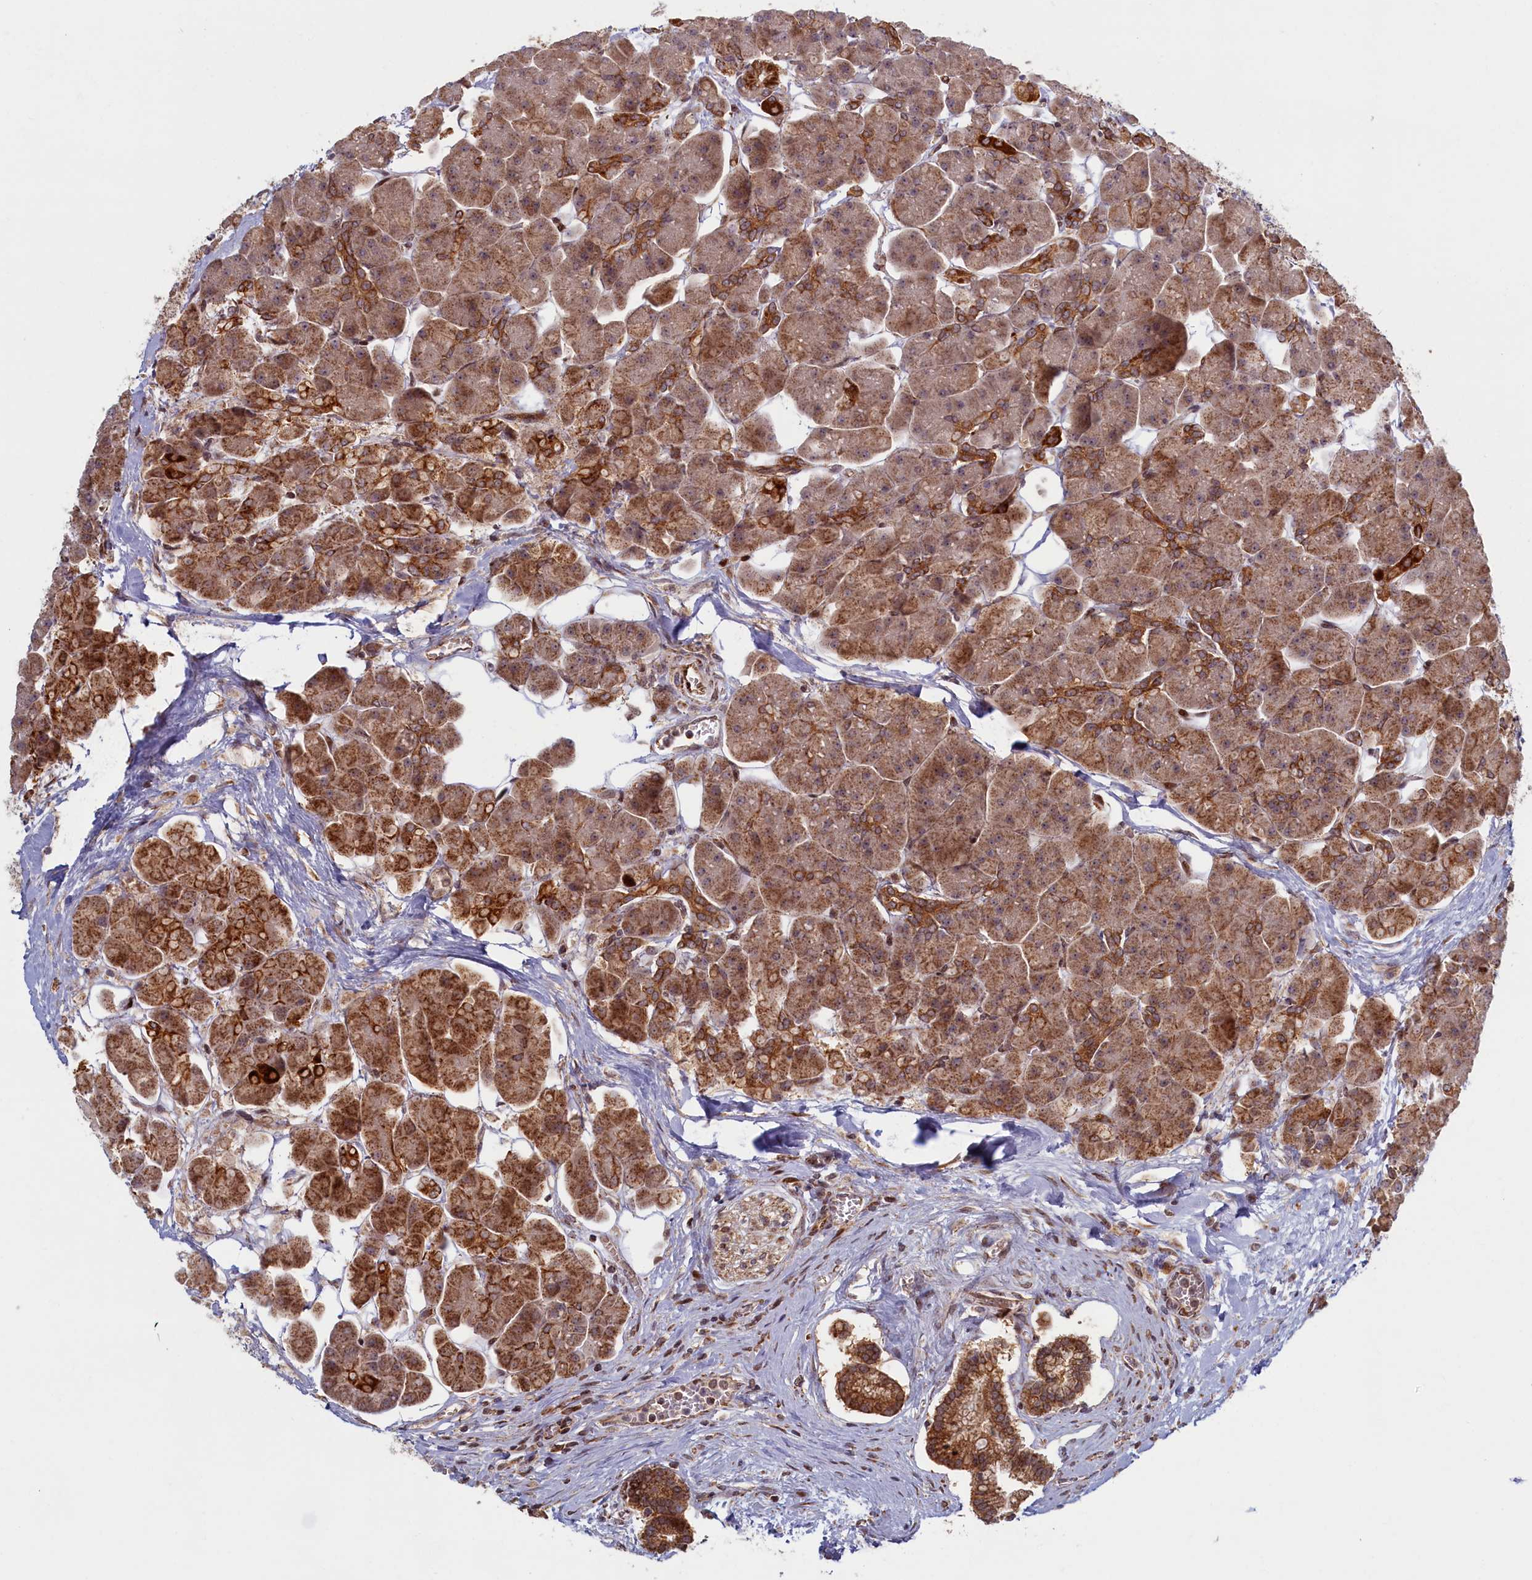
{"staining": {"intensity": "strong", "quantity": "25%-75%", "location": "cytoplasmic/membranous"}, "tissue": "pancreas", "cell_type": "Exocrine glandular cells", "image_type": "normal", "snomed": [{"axis": "morphology", "description": "Normal tissue, NOS"}, {"axis": "topography", "description": "Pancreas"}], "caption": "Immunohistochemistry of normal human pancreas displays high levels of strong cytoplasmic/membranous expression in approximately 25%-75% of exocrine glandular cells. (DAB (3,3'-diaminobenzidine) IHC, brown staining for protein, blue staining for nuclei).", "gene": "PLA2G10", "patient": {"sex": "male", "age": 66}}